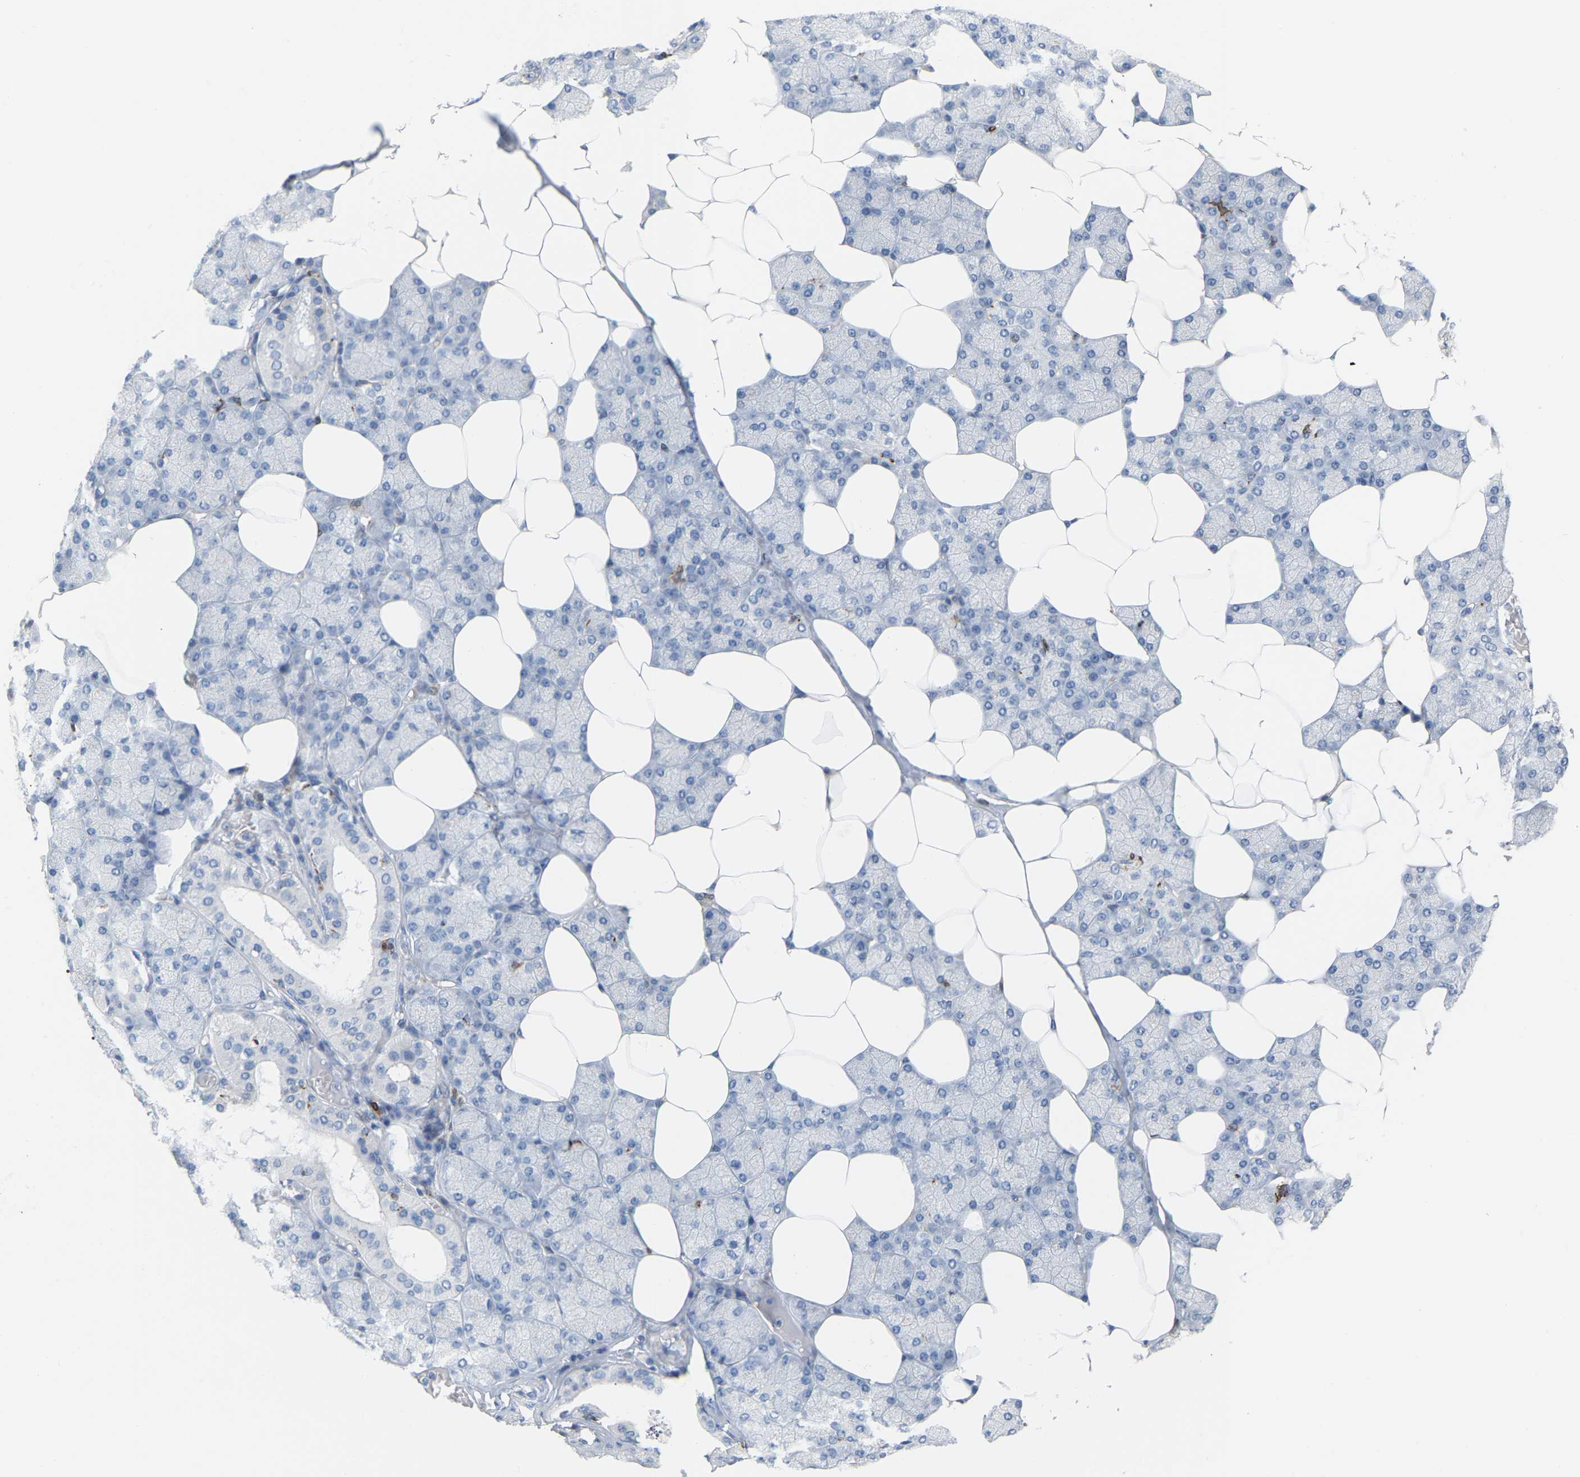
{"staining": {"intensity": "negative", "quantity": "none", "location": "none"}, "tissue": "salivary gland", "cell_type": "Glandular cells", "image_type": "normal", "snomed": [{"axis": "morphology", "description": "Normal tissue, NOS"}, {"axis": "topography", "description": "Salivary gland"}], "caption": "This is an immunohistochemistry (IHC) micrograph of unremarkable salivary gland. There is no staining in glandular cells.", "gene": "PTGS1", "patient": {"sex": "male", "age": 62}}